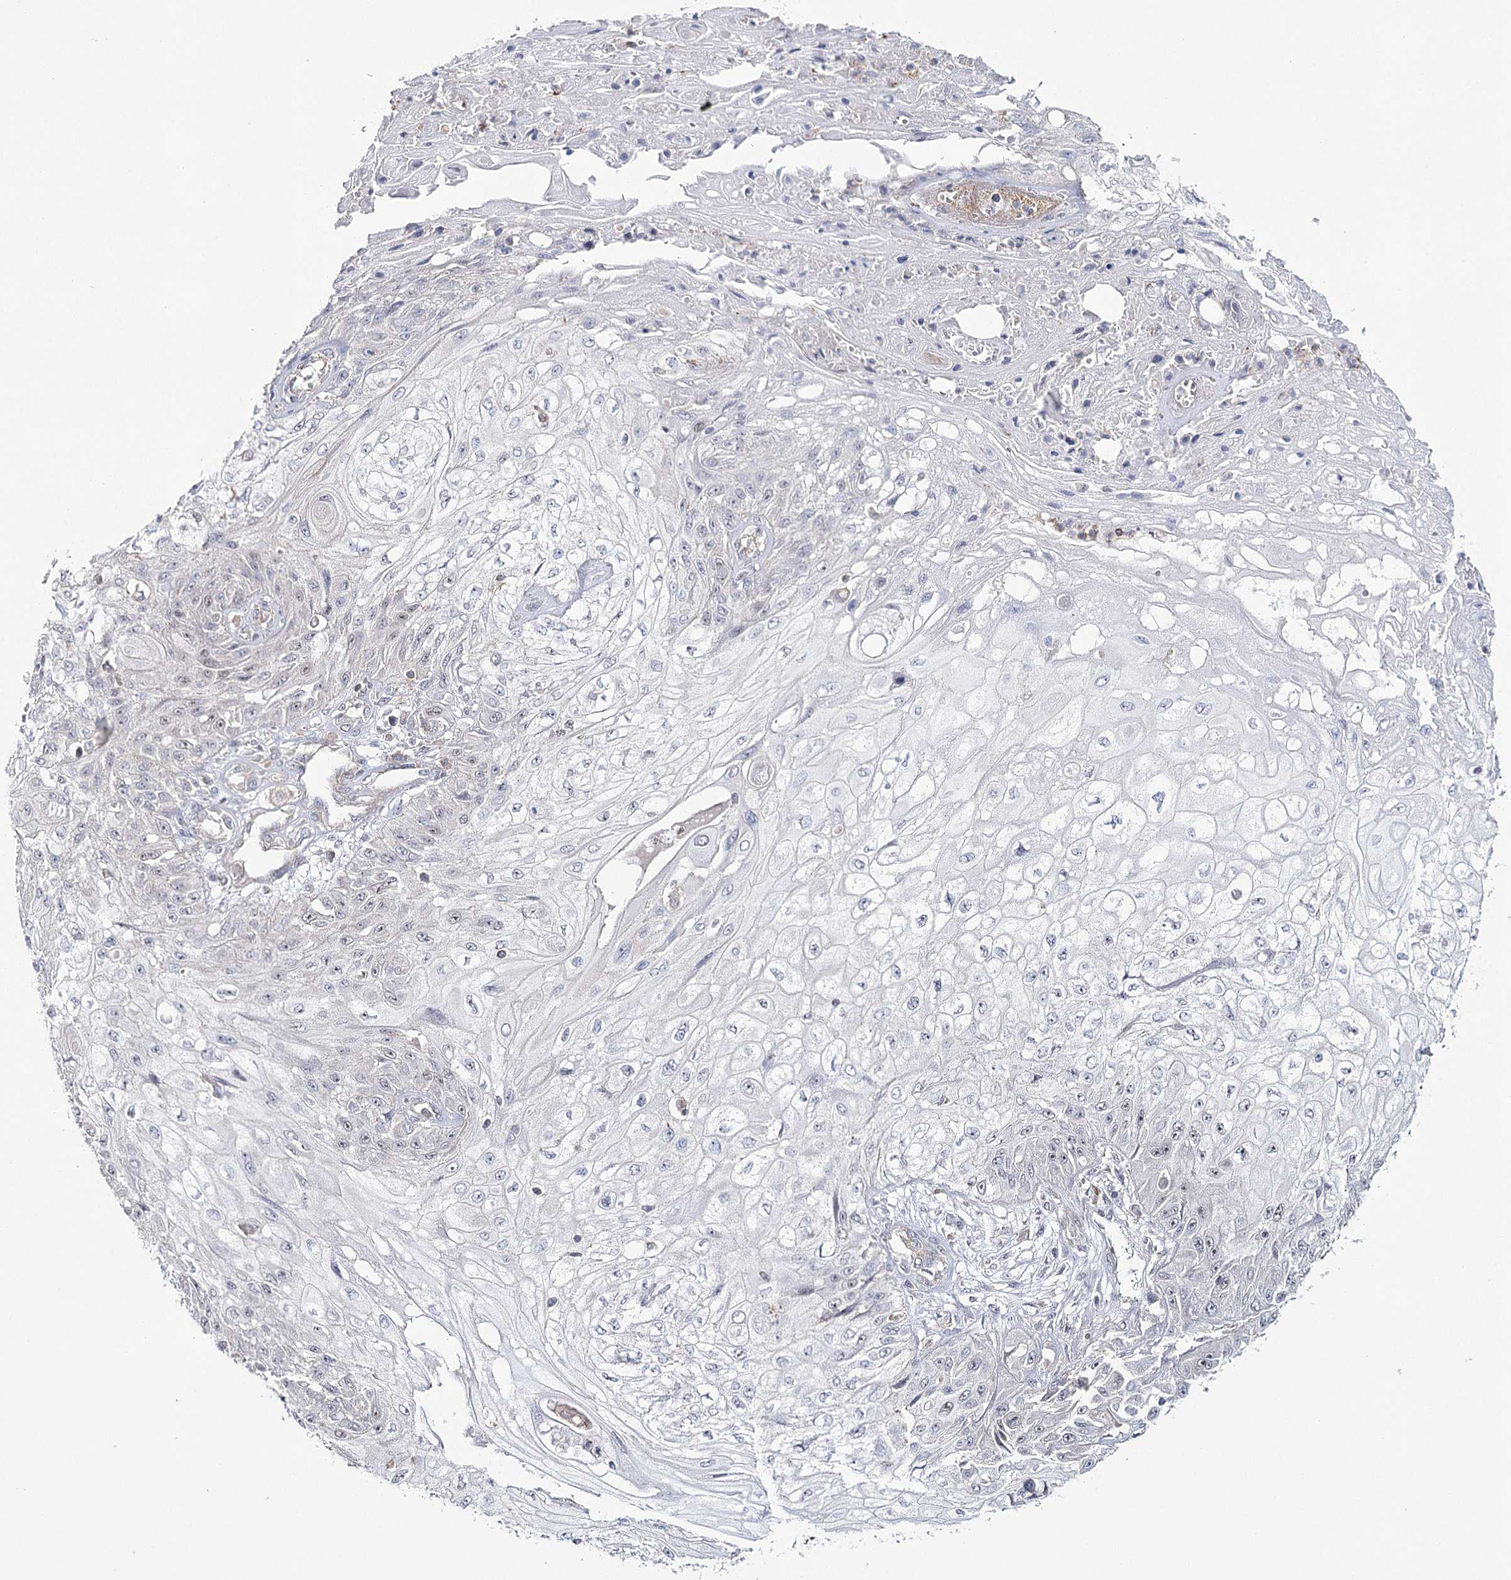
{"staining": {"intensity": "weak", "quantity": "<25%", "location": "nuclear"}, "tissue": "skin cancer", "cell_type": "Tumor cells", "image_type": "cancer", "snomed": [{"axis": "morphology", "description": "Squamous cell carcinoma, NOS"}, {"axis": "morphology", "description": "Squamous cell carcinoma, metastatic, NOS"}, {"axis": "topography", "description": "Skin"}, {"axis": "topography", "description": "Lymph node"}], "caption": "An immunohistochemistry (IHC) image of metastatic squamous cell carcinoma (skin) is shown. There is no staining in tumor cells of metastatic squamous cell carcinoma (skin).", "gene": "ZC3H8", "patient": {"sex": "male", "age": 75}}